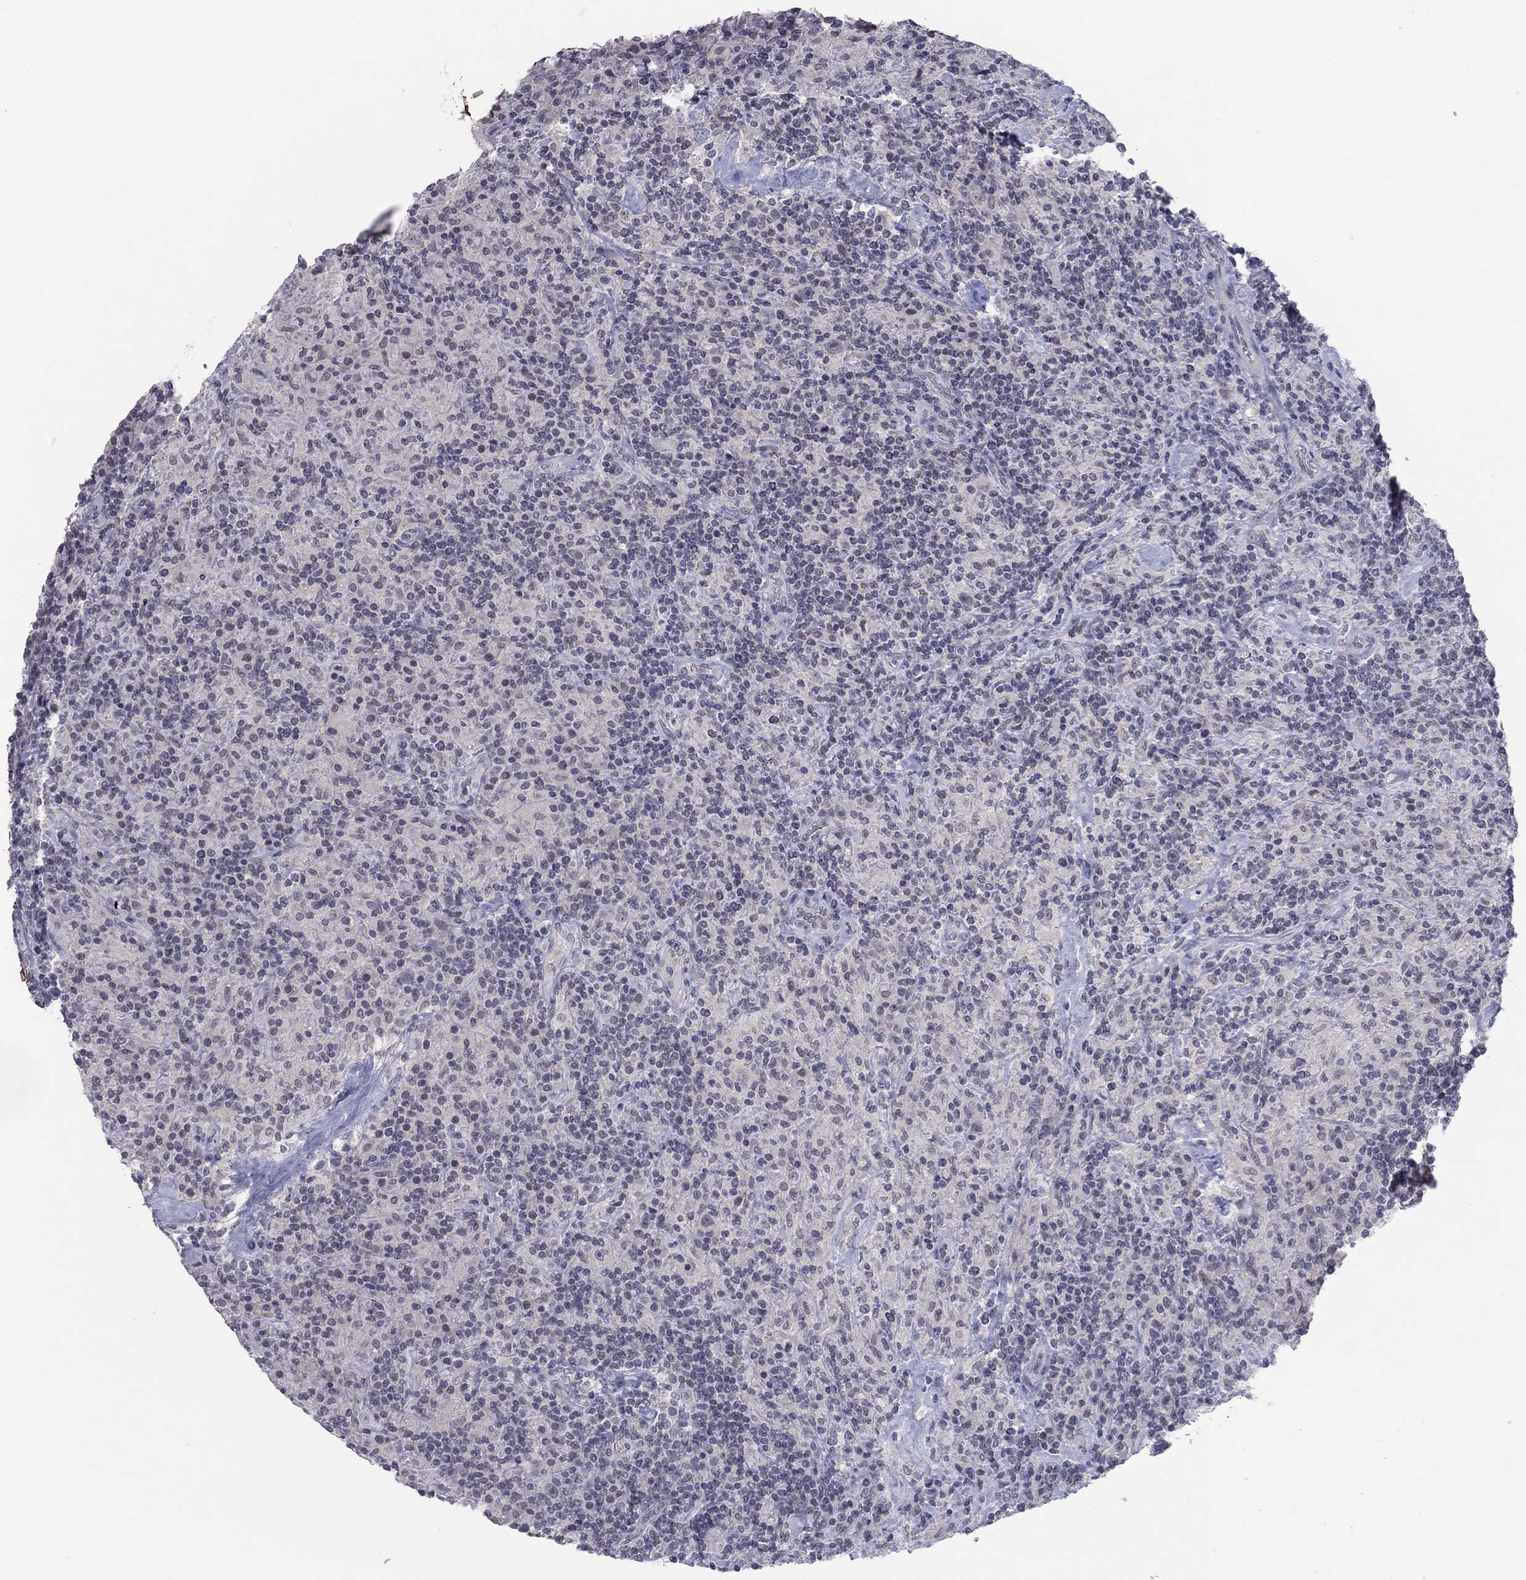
{"staining": {"intensity": "negative", "quantity": "none", "location": "none"}, "tissue": "lymphoma", "cell_type": "Tumor cells", "image_type": "cancer", "snomed": [{"axis": "morphology", "description": "Hodgkin's disease, NOS"}, {"axis": "topography", "description": "Lymph node"}], "caption": "Immunohistochemical staining of human Hodgkin's disease exhibits no significant positivity in tumor cells.", "gene": "SLC22A2", "patient": {"sex": "male", "age": 70}}